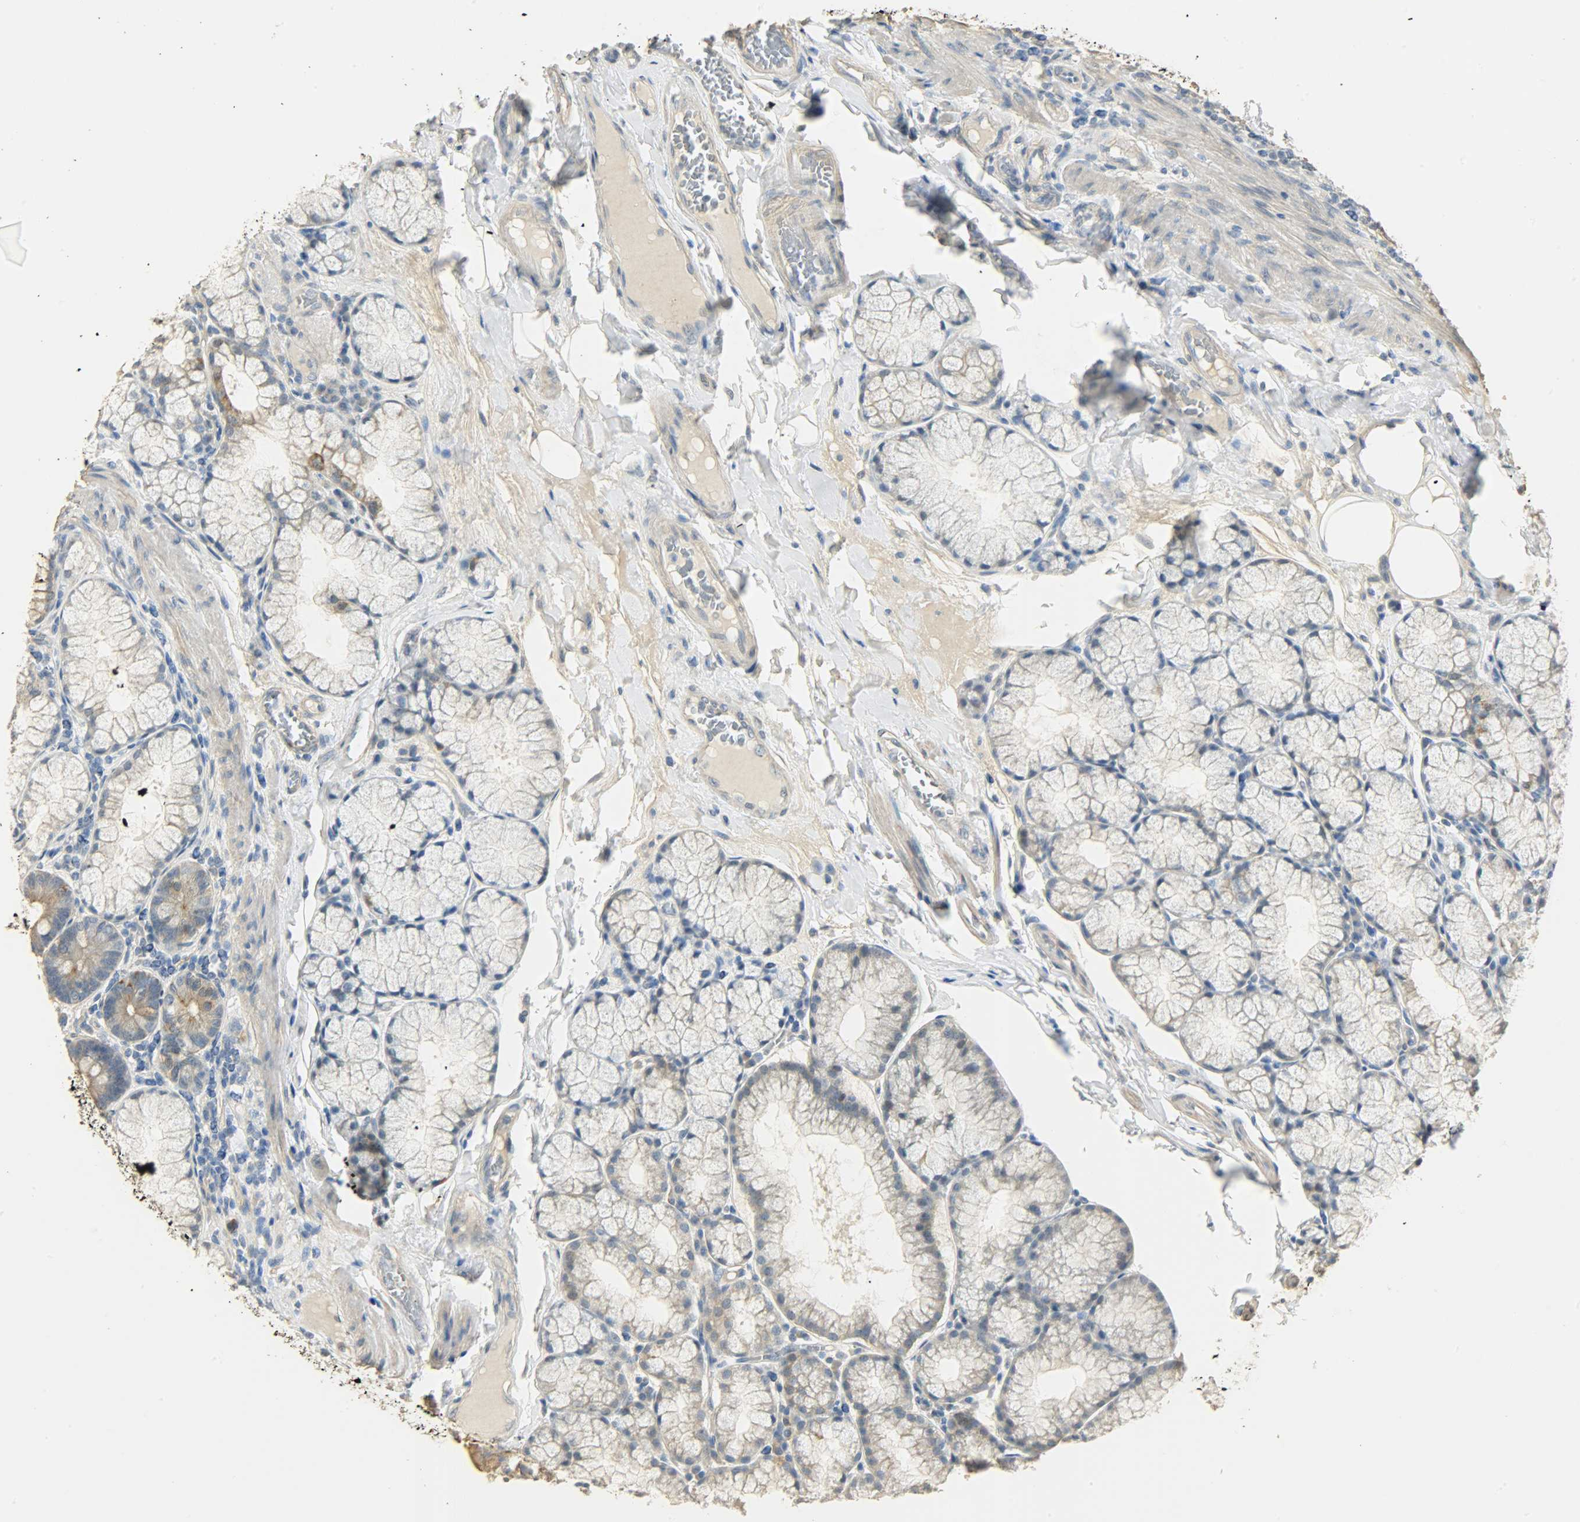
{"staining": {"intensity": "moderate", "quantity": ">75%", "location": "cytoplasmic/membranous"}, "tissue": "duodenum", "cell_type": "Glandular cells", "image_type": "normal", "snomed": [{"axis": "morphology", "description": "Normal tissue, NOS"}, {"axis": "topography", "description": "Duodenum"}], "caption": "Immunohistochemical staining of unremarkable human duodenum displays >75% levels of moderate cytoplasmic/membranous protein expression in approximately >75% of glandular cells.", "gene": "USP13", "patient": {"sex": "male", "age": 50}}